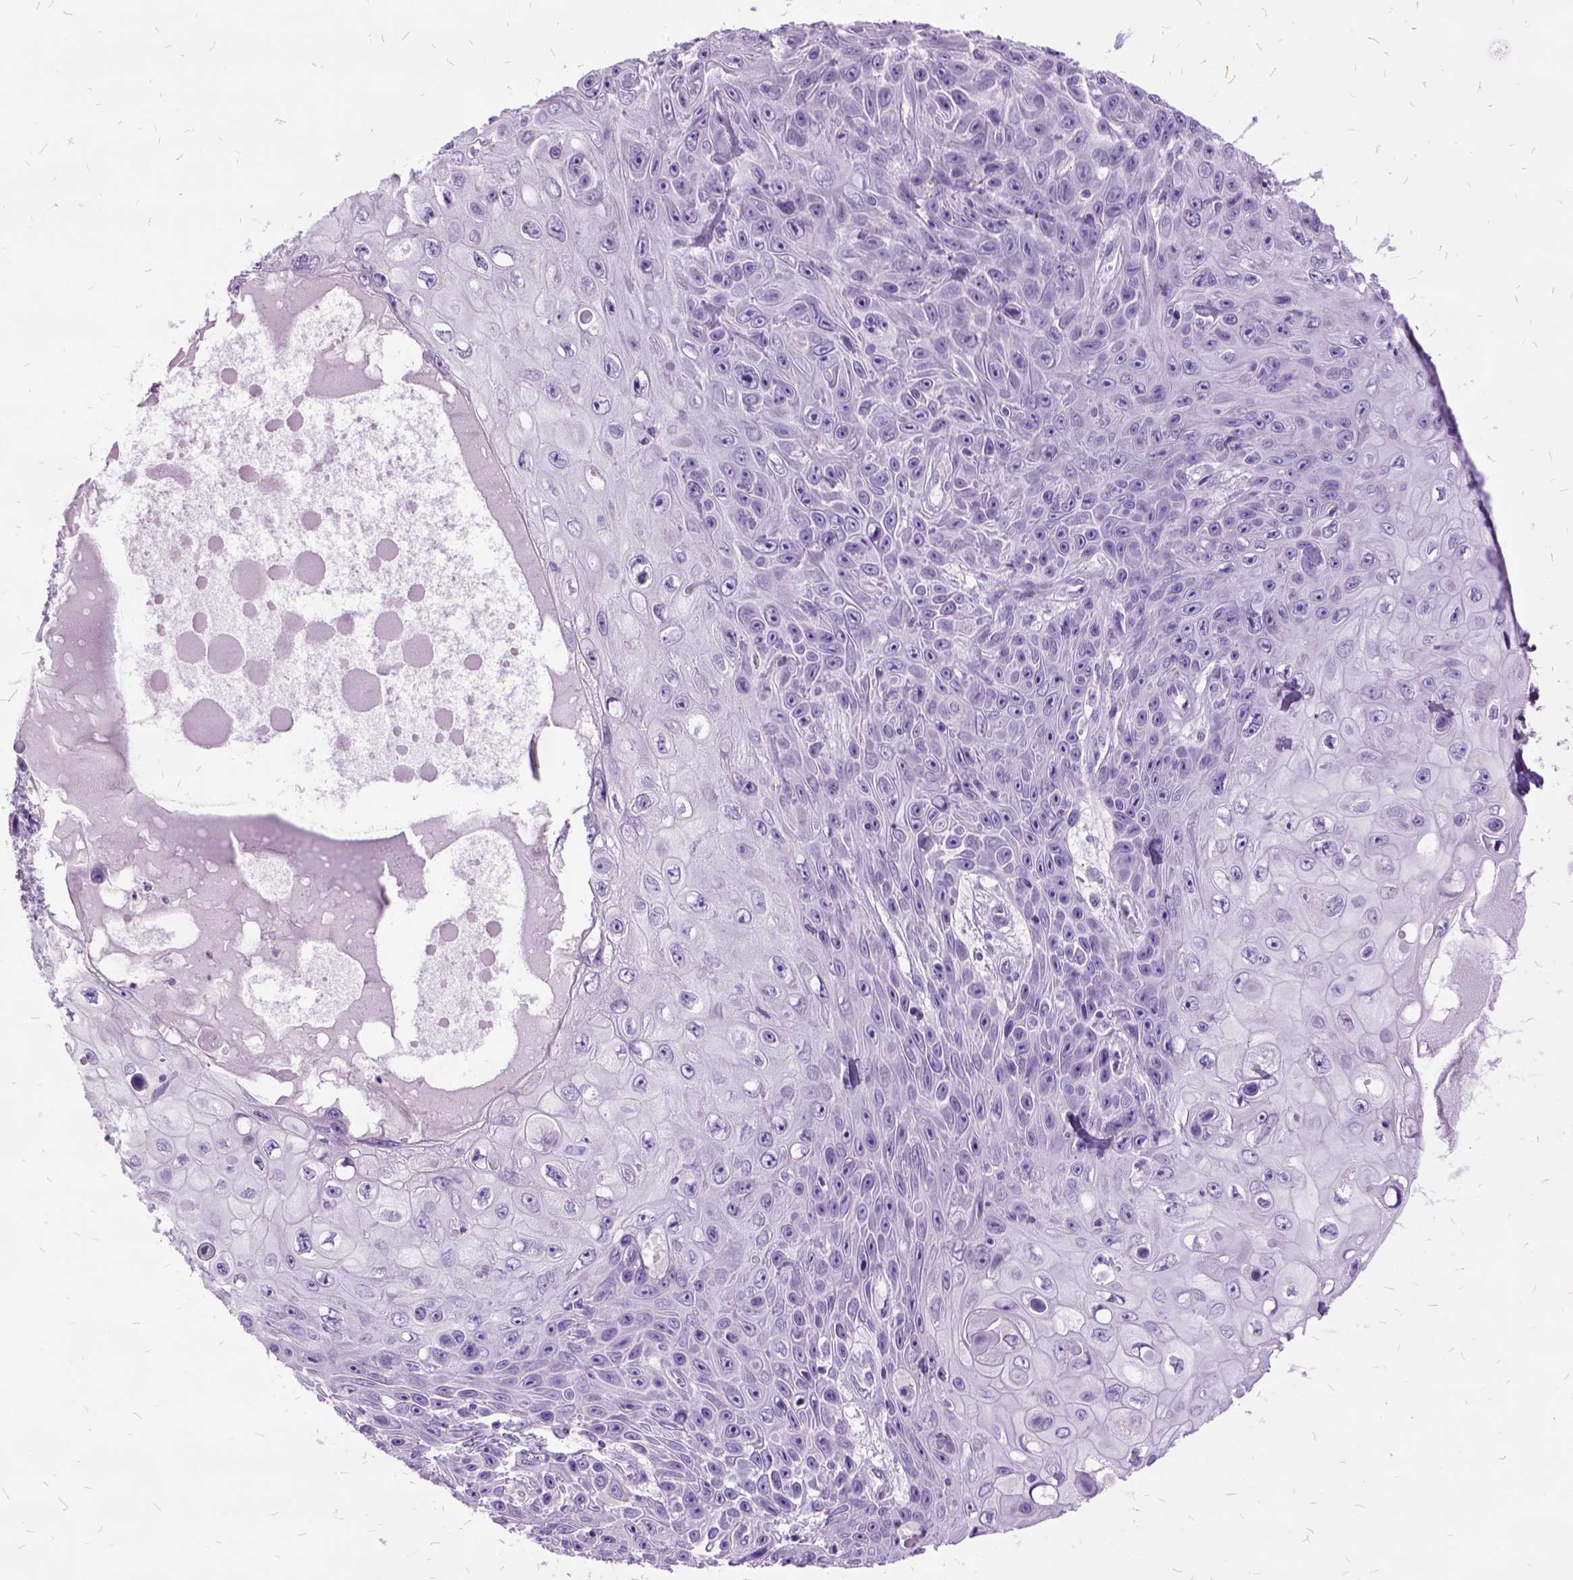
{"staining": {"intensity": "negative", "quantity": "none", "location": "none"}, "tissue": "skin cancer", "cell_type": "Tumor cells", "image_type": "cancer", "snomed": [{"axis": "morphology", "description": "Squamous cell carcinoma, NOS"}, {"axis": "topography", "description": "Skin"}], "caption": "High magnification brightfield microscopy of squamous cell carcinoma (skin) stained with DAB (brown) and counterstained with hematoxylin (blue): tumor cells show no significant staining. (Immunohistochemistry (ihc), brightfield microscopy, high magnification).", "gene": "MME", "patient": {"sex": "male", "age": 82}}